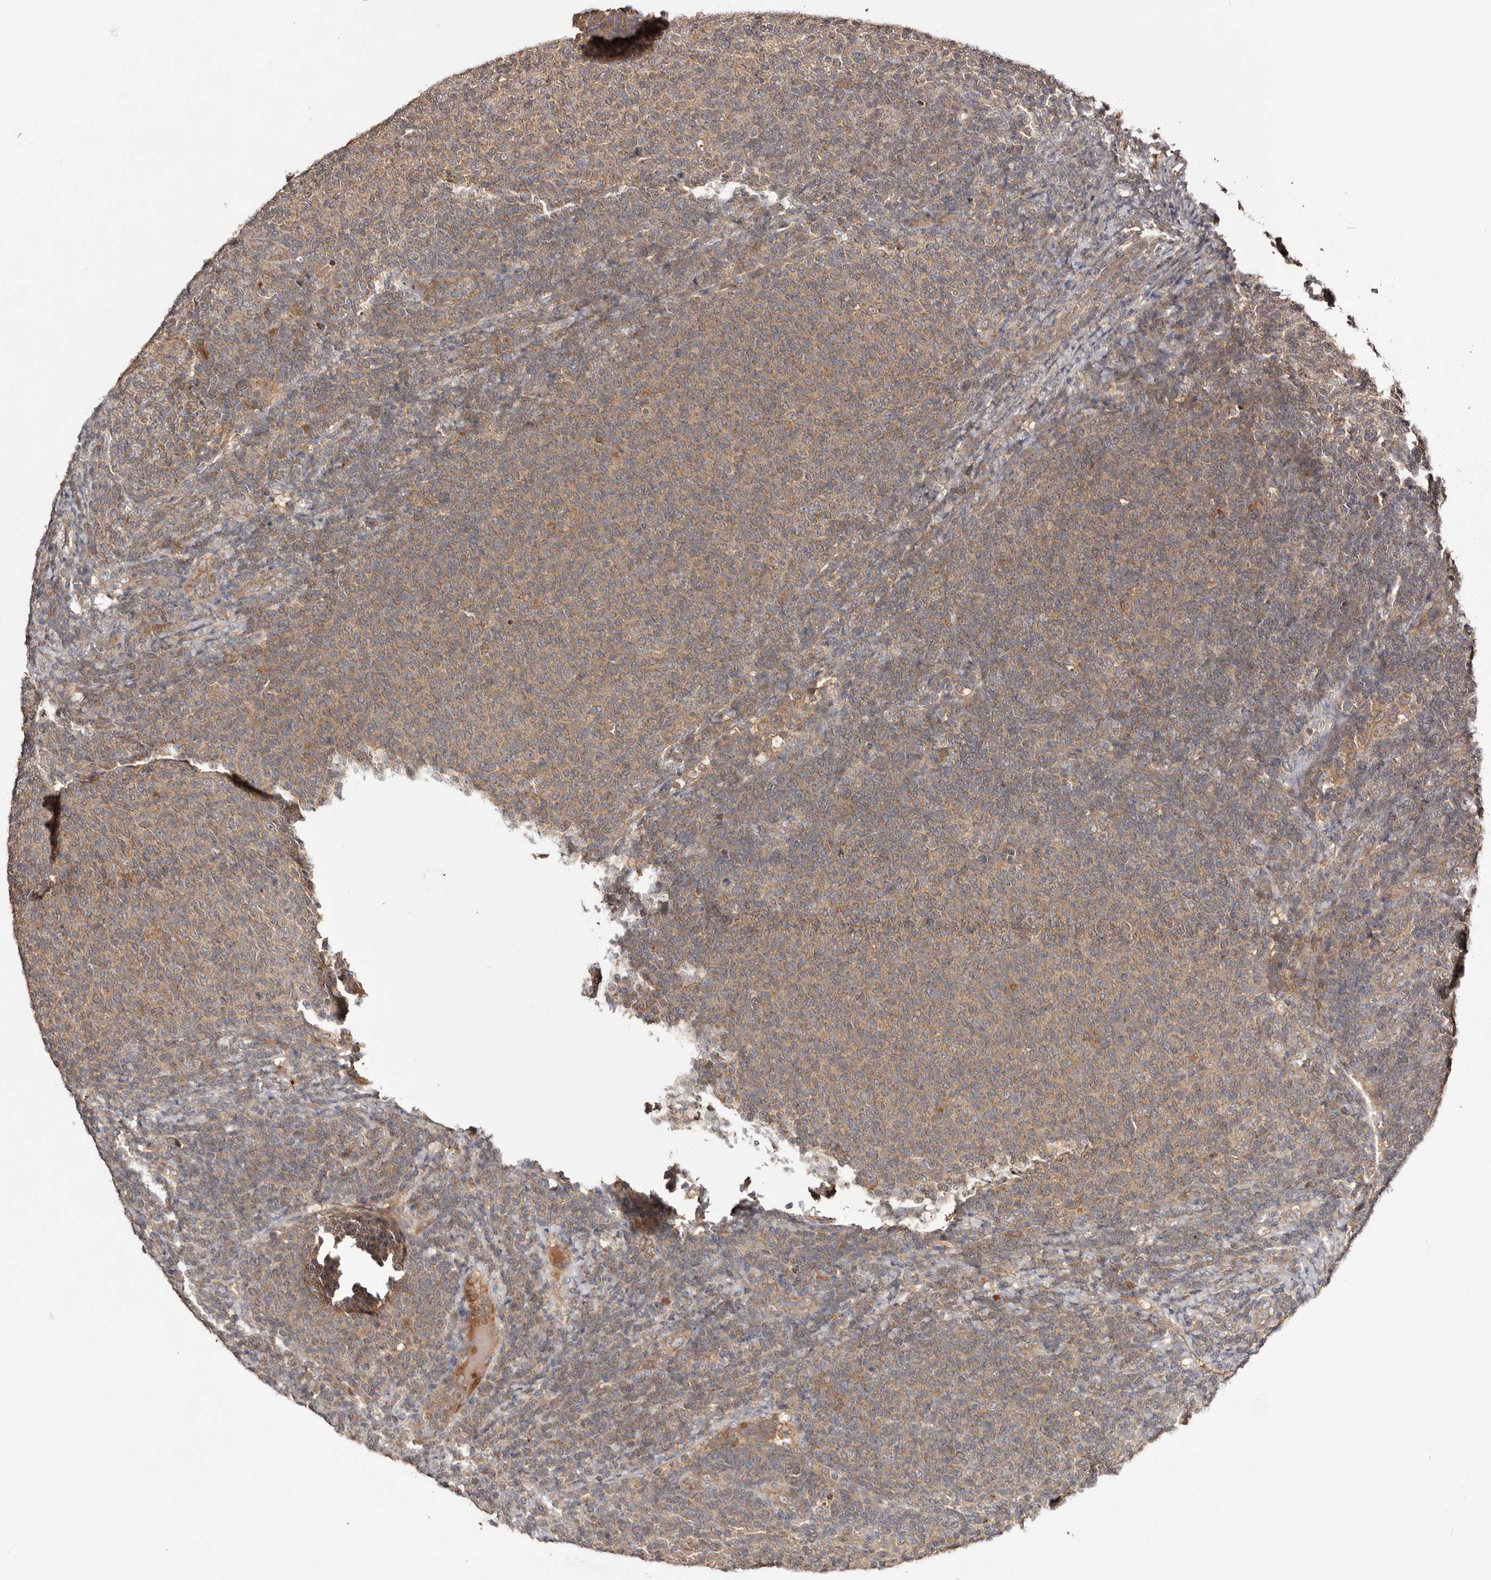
{"staining": {"intensity": "moderate", "quantity": ">75%", "location": "cytoplasmic/membranous"}, "tissue": "lymphoma", "cell_type": "Tumor cells", "image_type": "cancer", "snomed": [{"axis": "morphology", "description": "Malignant lymphoma, non-Hodgkin's type, Low grade"}, {"axis": "topography", "description": "Lymph node"}], "caption": "This histopathology image reveals immunohistochemistry staining of lymphoma, with medium moderate cytoplasmic/membranous positivity in about >75% of tumor cells.", "gene": "PKIB", "patient": {"sex": "male", "age": 66}}